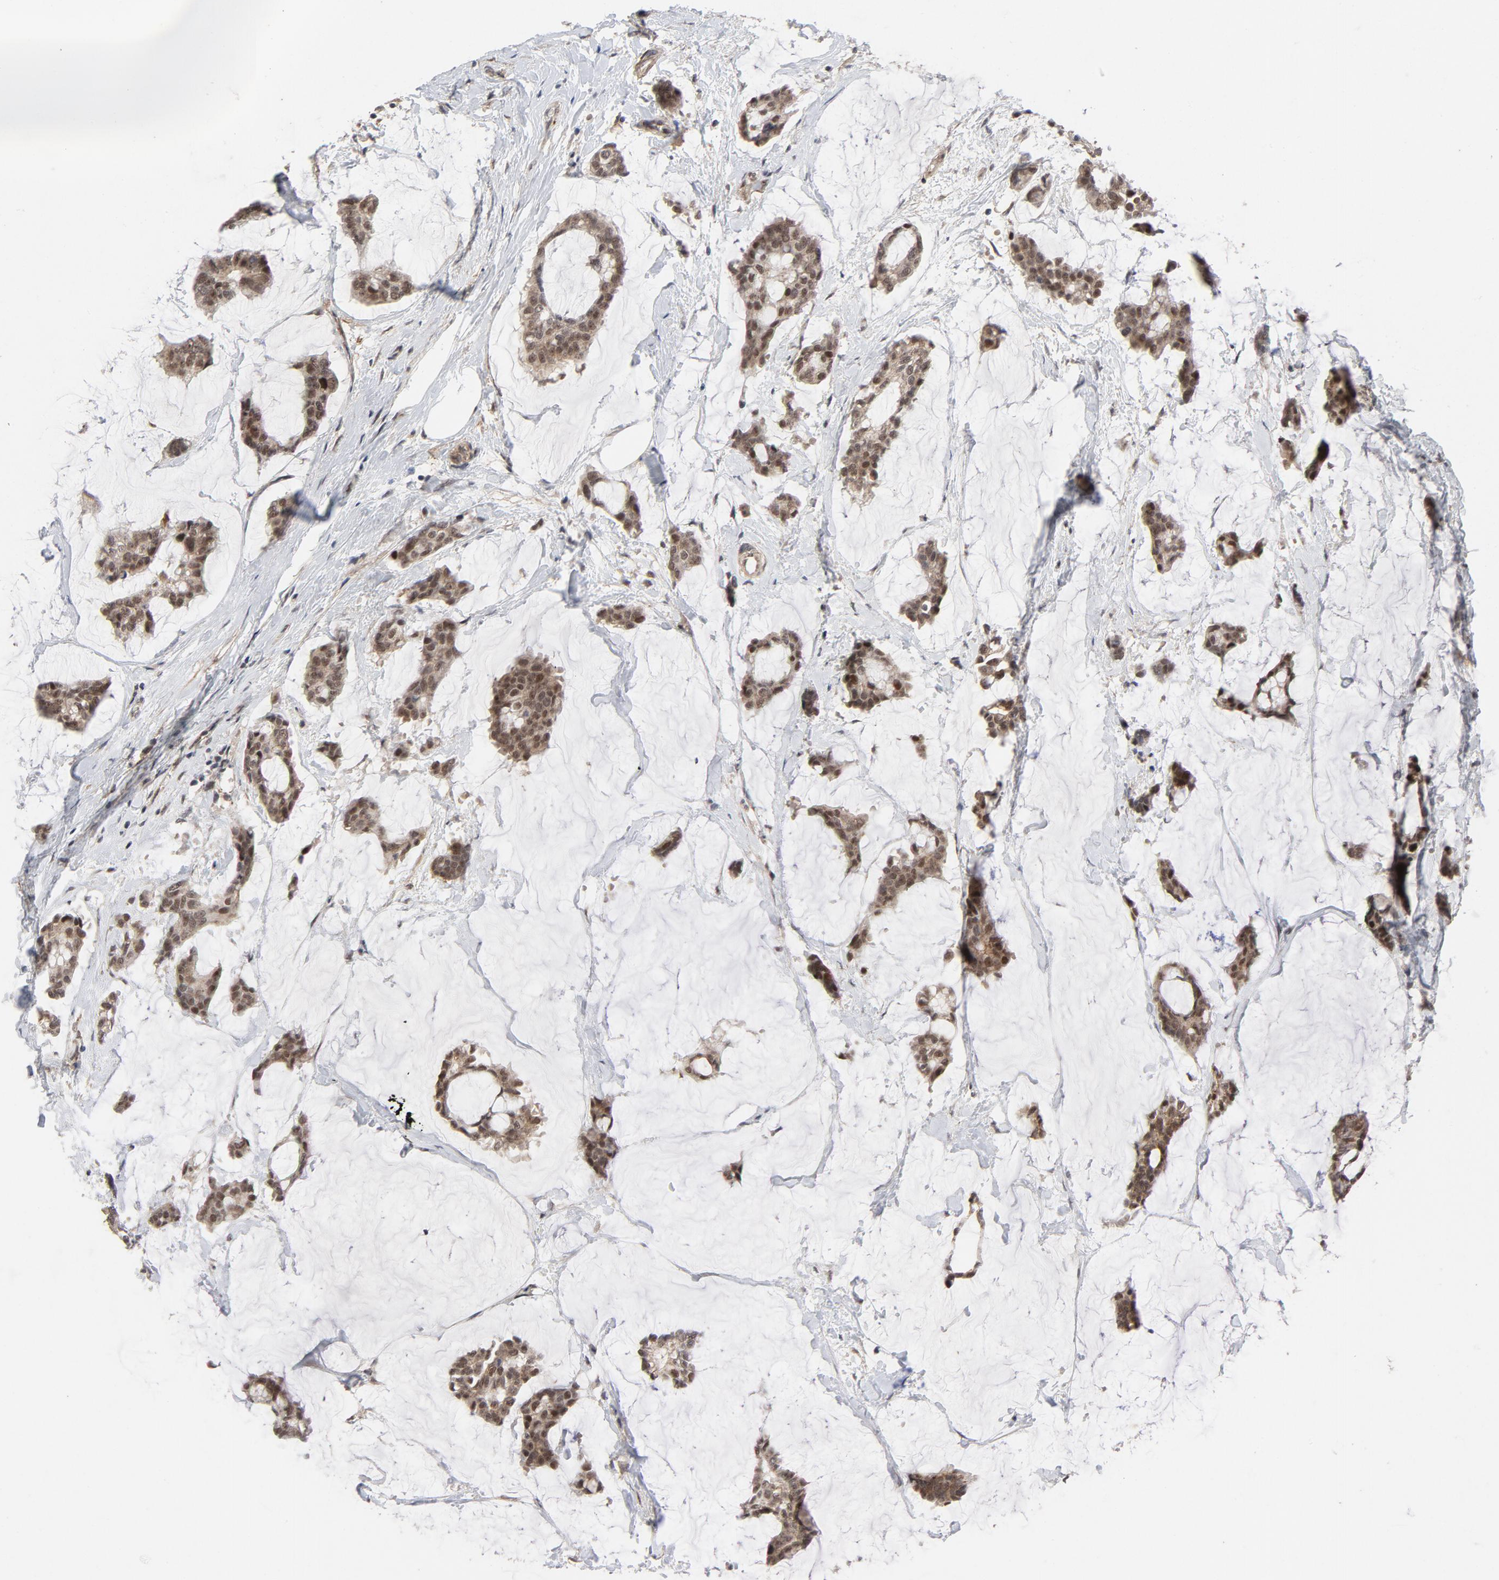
{"staining": {"intensity": "moderate", "quantity": ">75%", "location": "nuclear"}, "tissue": "breast cancer", "cell_type": "Tumor cells", "image_type": "cancer", "snomed": [{"axis": "morphology", "description": "Duct carcinoma"}, {"axis": "topography", "description": "Breast"}], "caption": "A histopathology image of breast cancer (infiltrating ductal carcinoma) stained for a protein shows moderate nuclear brown staining in tumor cells.", "gene": "ZKSCAN8", "patient": {"sex": "female", "age": 93}}